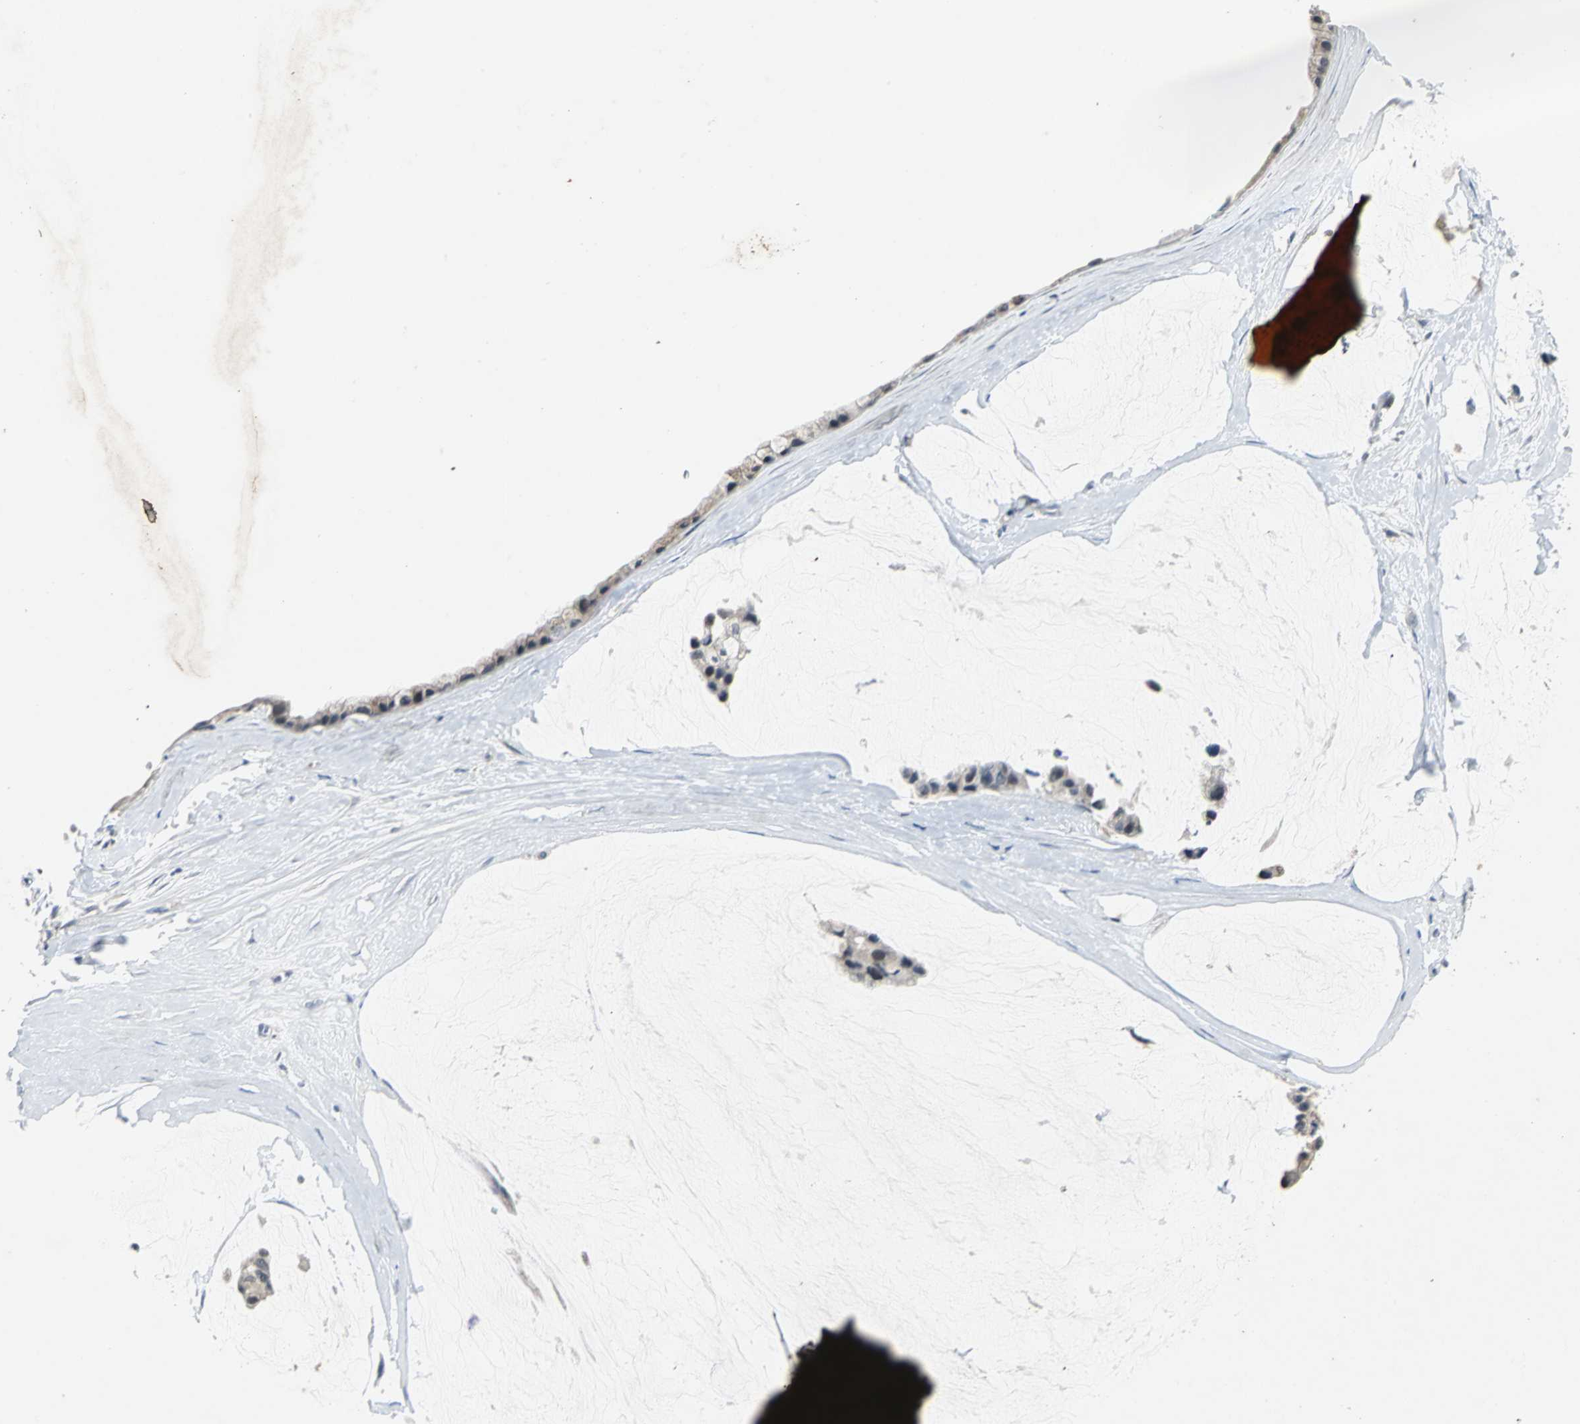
{"staining": {"intensity": "weak", "quantity": "<25%", "location": "cytoplasmic/membranous"}, "tissue": "ovarian cancer", "cell_type": "Tumor cells", "image_type": "cancer", "snomed": [{"axis": "morphology", "description": "Cystadenocarcinoma, mucinous, NOS"}, {"axis": "topography", "description": "Ovary"}], "caption": "DAB (3,3'-diaminobenzidine) immunohistochemical staining of ovarian mucinous cystadenocarcinoma exhibits no significant positivity in tumor cells.", "gene": "JADE3", "patient": {"sex": "female", "age": 39}}